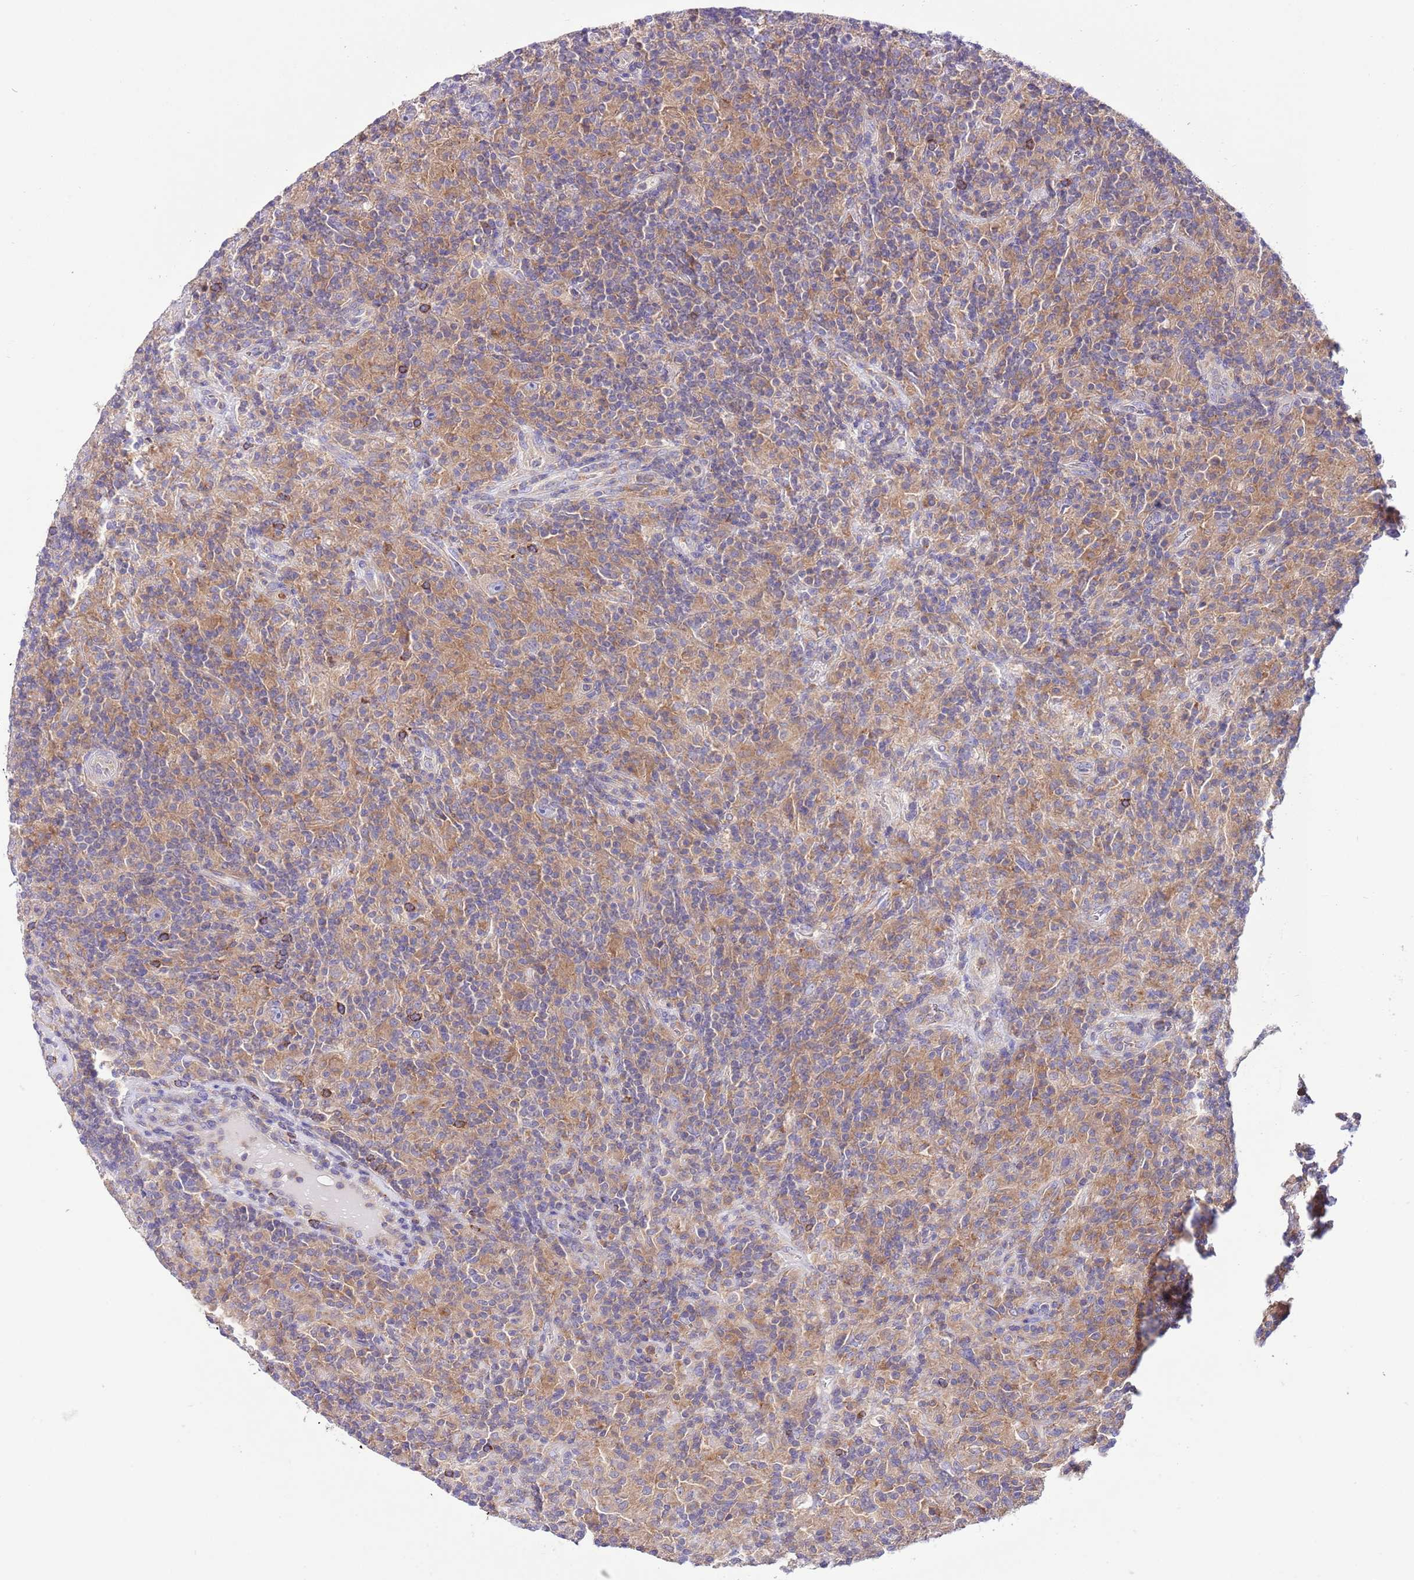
{"staining": {"intensity": "weak", "quantity": ">75%", "location": "cytoplasmic/membranous"}, "tissue": "lymphoma", "cell_type": "Tumor cells", "image_type": "cancer", "snomed": [{"axis": "morphology", "description": "Hodgkin's disease, NOS"}, {"axis": "topography", "description": "Lymph node"}], "caption": "Immunohistochemical staining of lymphoma demonstrates weak cytoplasmic/membranous protein staining in approximately >75% of tumor cells. The staining was performed using DAB to visualize the protein expression in brown, while the nuclei were stained in blue with hematoxylin (Magnification: 20x).", "gene": "RPS10", "patient": {"sex": "male", "age": 70}}